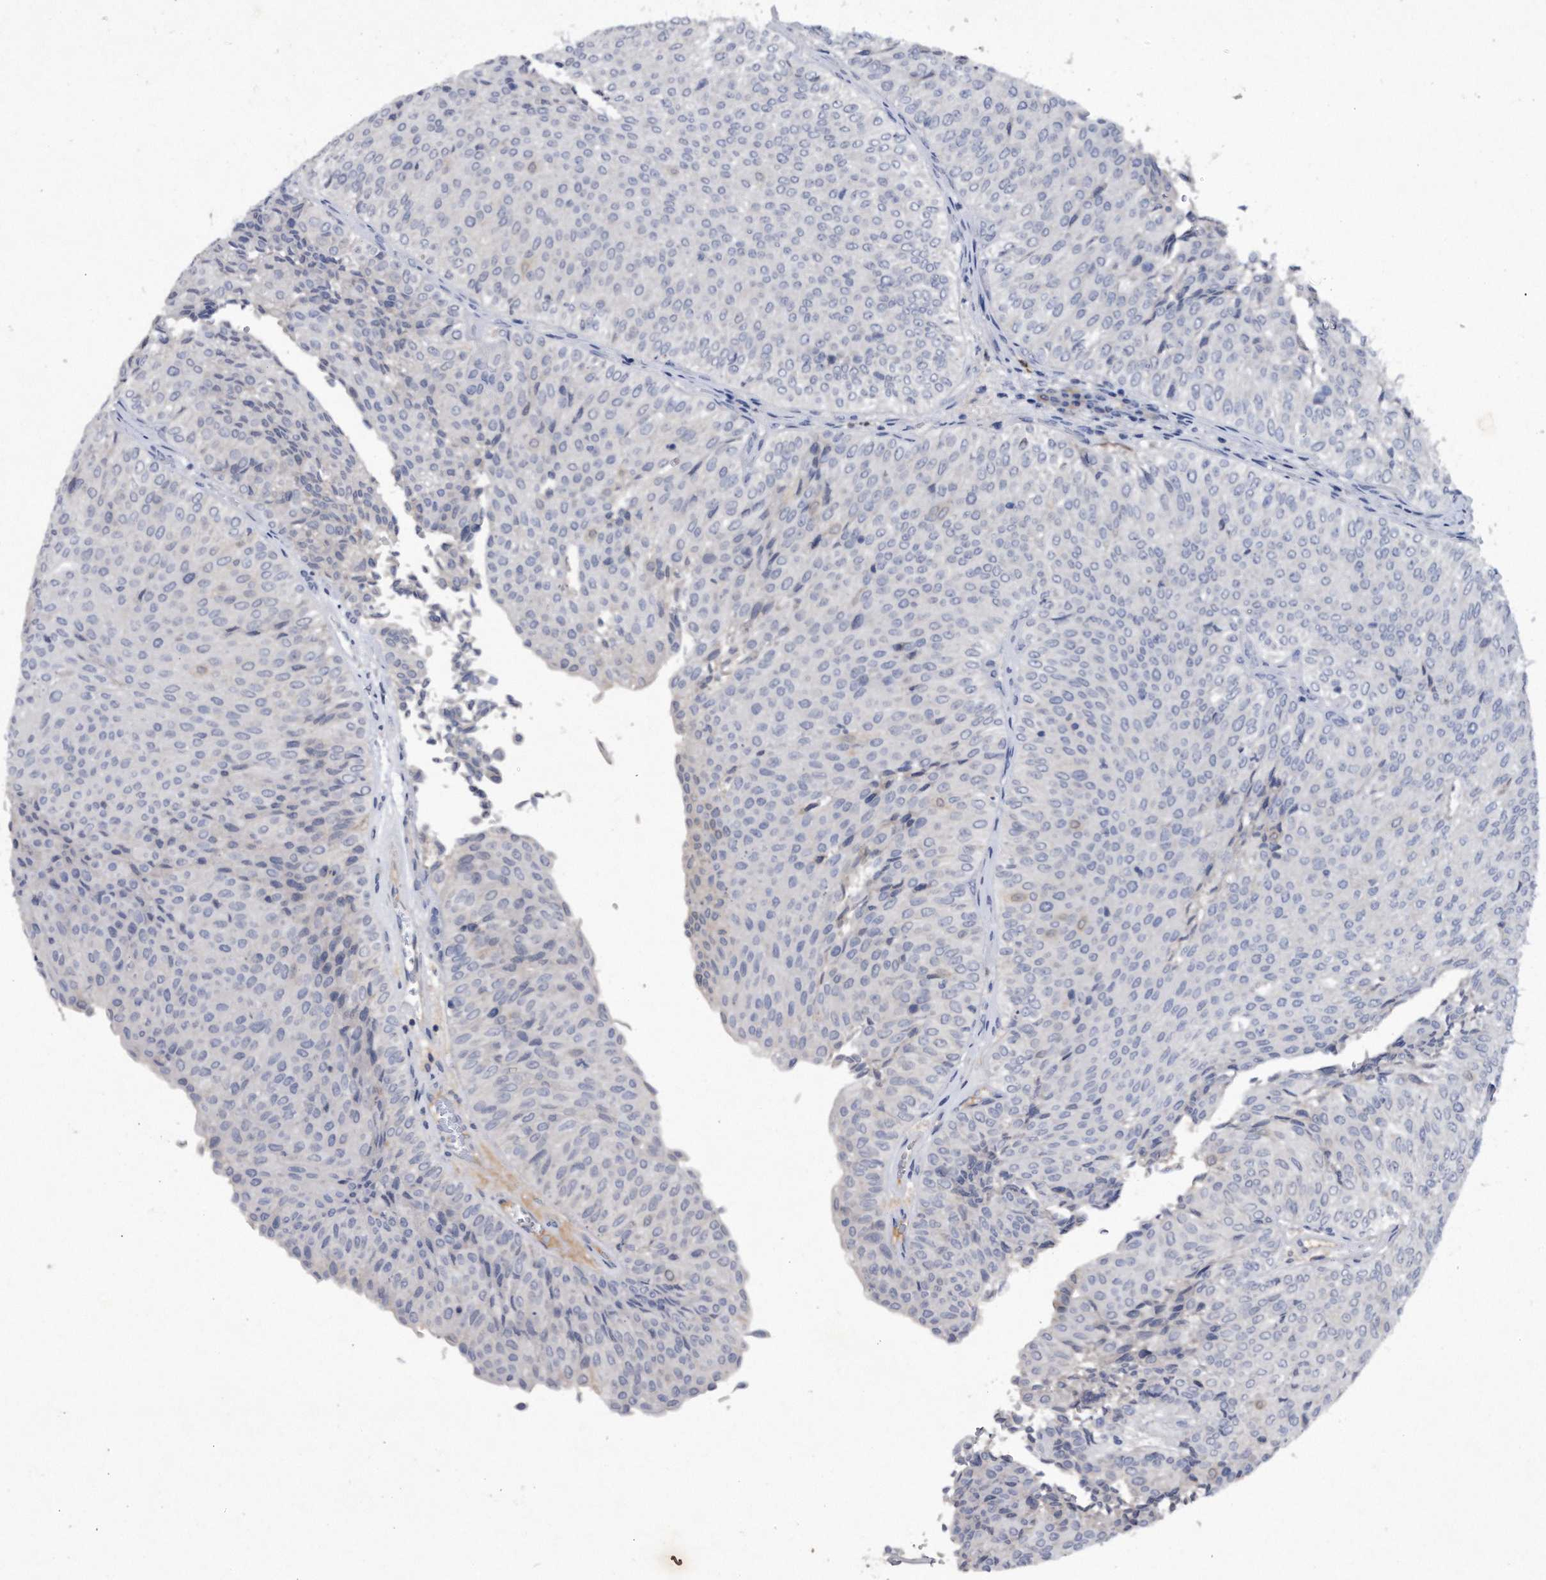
{"staining": {"intensity": "negative", "quantity": "none", "location": "none"}, "tissue": "urothelial cancer", "cell_type": "Tumor cells", "image_type": "cancer", "snomed": [{"axis": "morphology", "description": "Urothelial carcinoma, Low grade"}, {"axis": "topography", "description": "Urinary bladder"}], "caption": "An IHC image of urothelial cancer is shown. There is no staining in tumor cells of urothelial cancer.", "gene": "ASNS", "patient": {"sex": "male", "age": 78}}